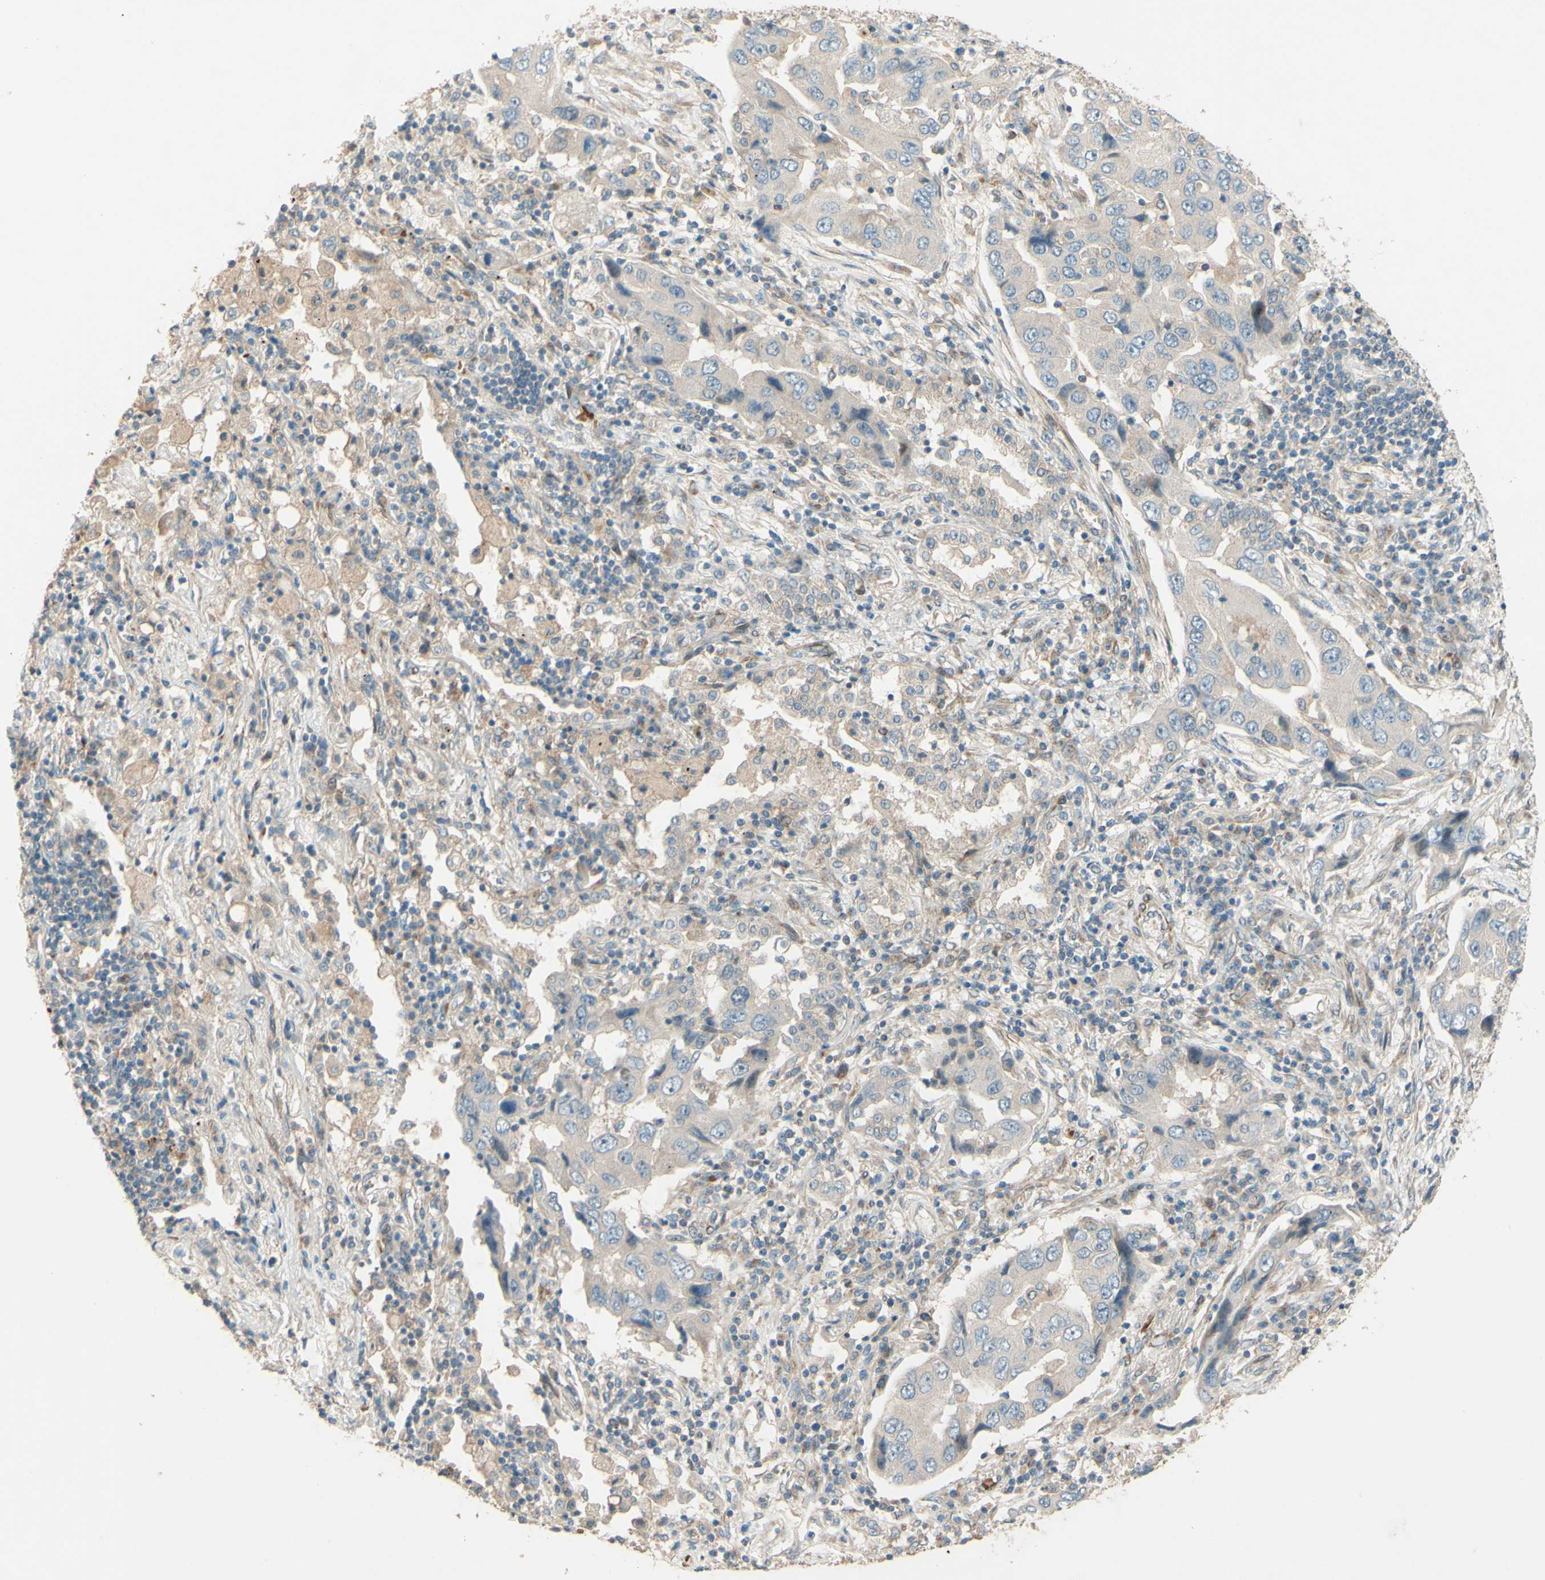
{"staining": {"intensity": "negative", "quantity": "none", "location": "none"}, "tissue": "lung cancer", "cell_type": "Tumor cells", "image_type": "cancer", "snomed": [{"axis": "morphology", "description": "Adenocarcinoma, NOS"}, {"axis": "topography", "description": "Lung"}], "caption": "High magnification brightfield microscopy of lung cancer (adenocarcinoma) stained with DAB (3,3'-diaminobenzidine) (brown) and counterstained with hematoxylin (blue): tumor cells show no significant staining. Nuclei are stained in blue.", "gene": "ADAM17", "patient": {"sex": "female", "age": 65}}